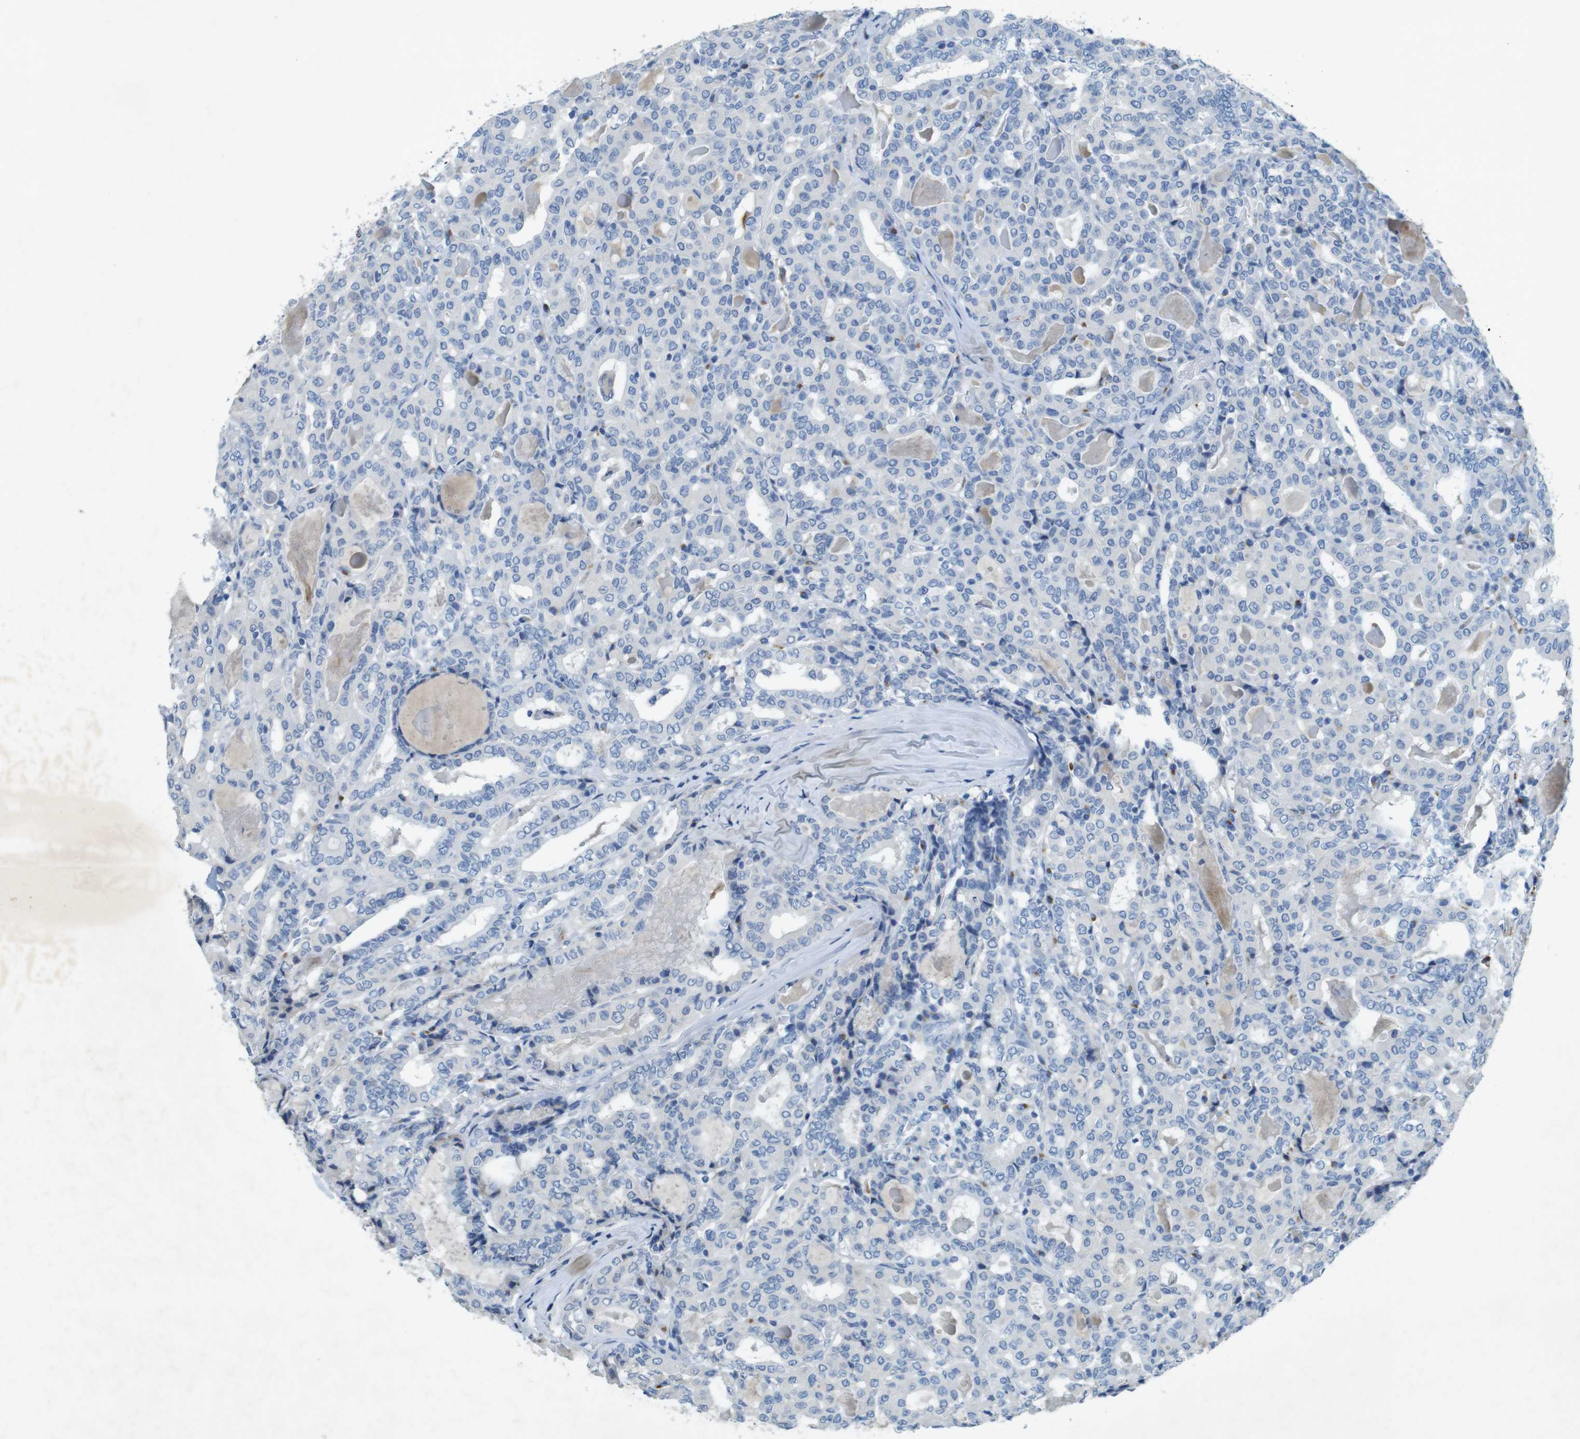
{"staining": {"intensity": "negative", "quantity": "none", "location": "none"}, "tissue": "thyroid cancer", "cell_type": "Tumor cells", "image_type": "cancer", "snomed": [{"axis": "morphology", "description": "Papillary adenocarcinoma, NOS"}, {"axis": "topography", "description": "Thyroid gland"}], "caption": "This is an IHC micrograph of human papillary adenocarcinoma (thyroid). There is no expression in tumor cells.", "gene": "CD320", "patient": {"sex": "female", "age": 42}}